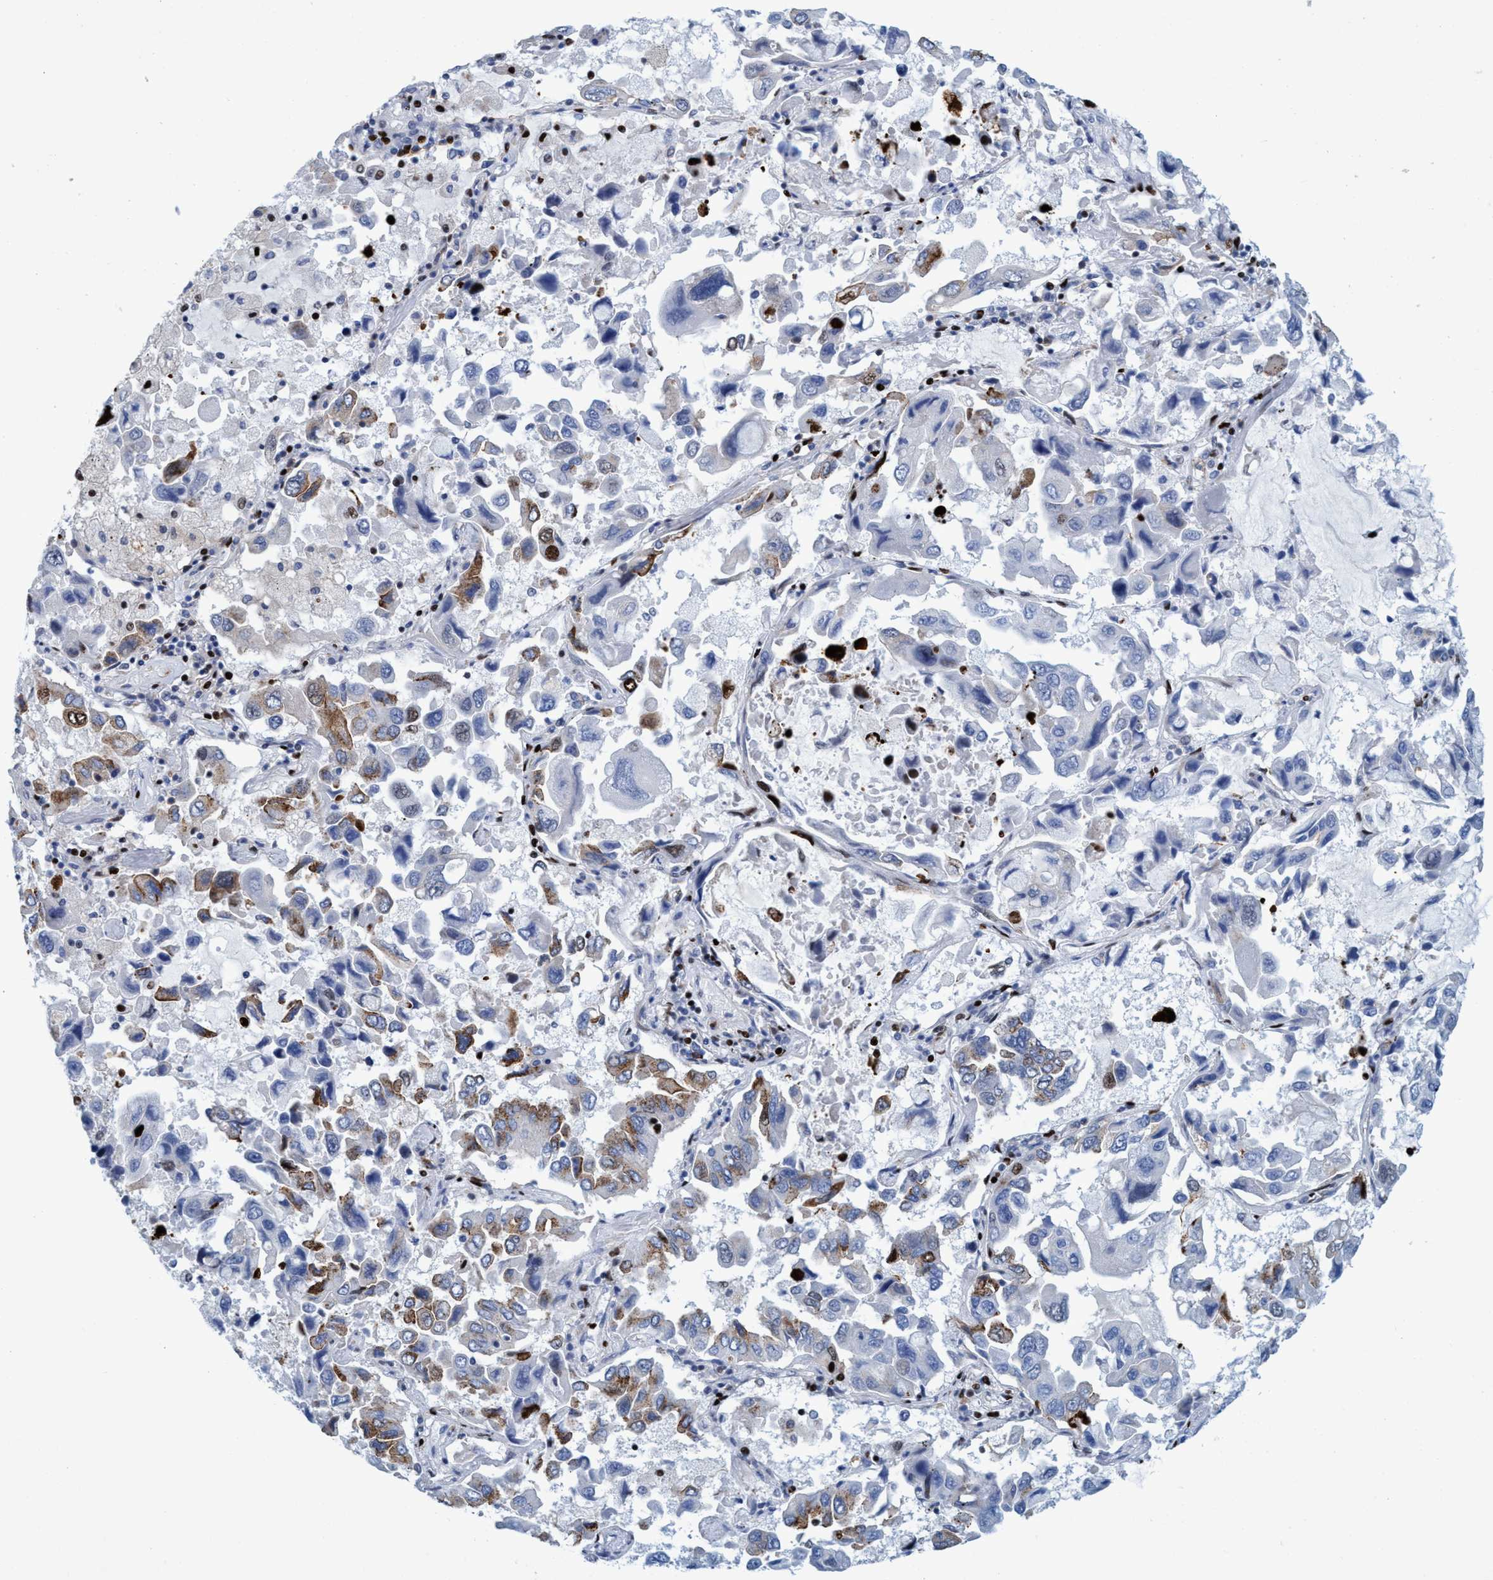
{"staining": {"intensity": "weak", "quantity": "25%-75%", "location": "cytoplasmic/membranous"}, "tissue": "lung cancer", "cell_type": "Tumor cells", "image_type": "cancer", "snomed": [{"axis": "morphology", "description": "Adenocarcinoma, NOS"}, {"axis": "topography", "description": "Lung"}], "caption": "A low amount of weak cytoplasmic/membranous staining is identified in about 25%-75% of tumor cells in lung adenocarcinoma tissue.", "gene": "R3HCC1", "patient": {"sex": "male", "age": 64}}